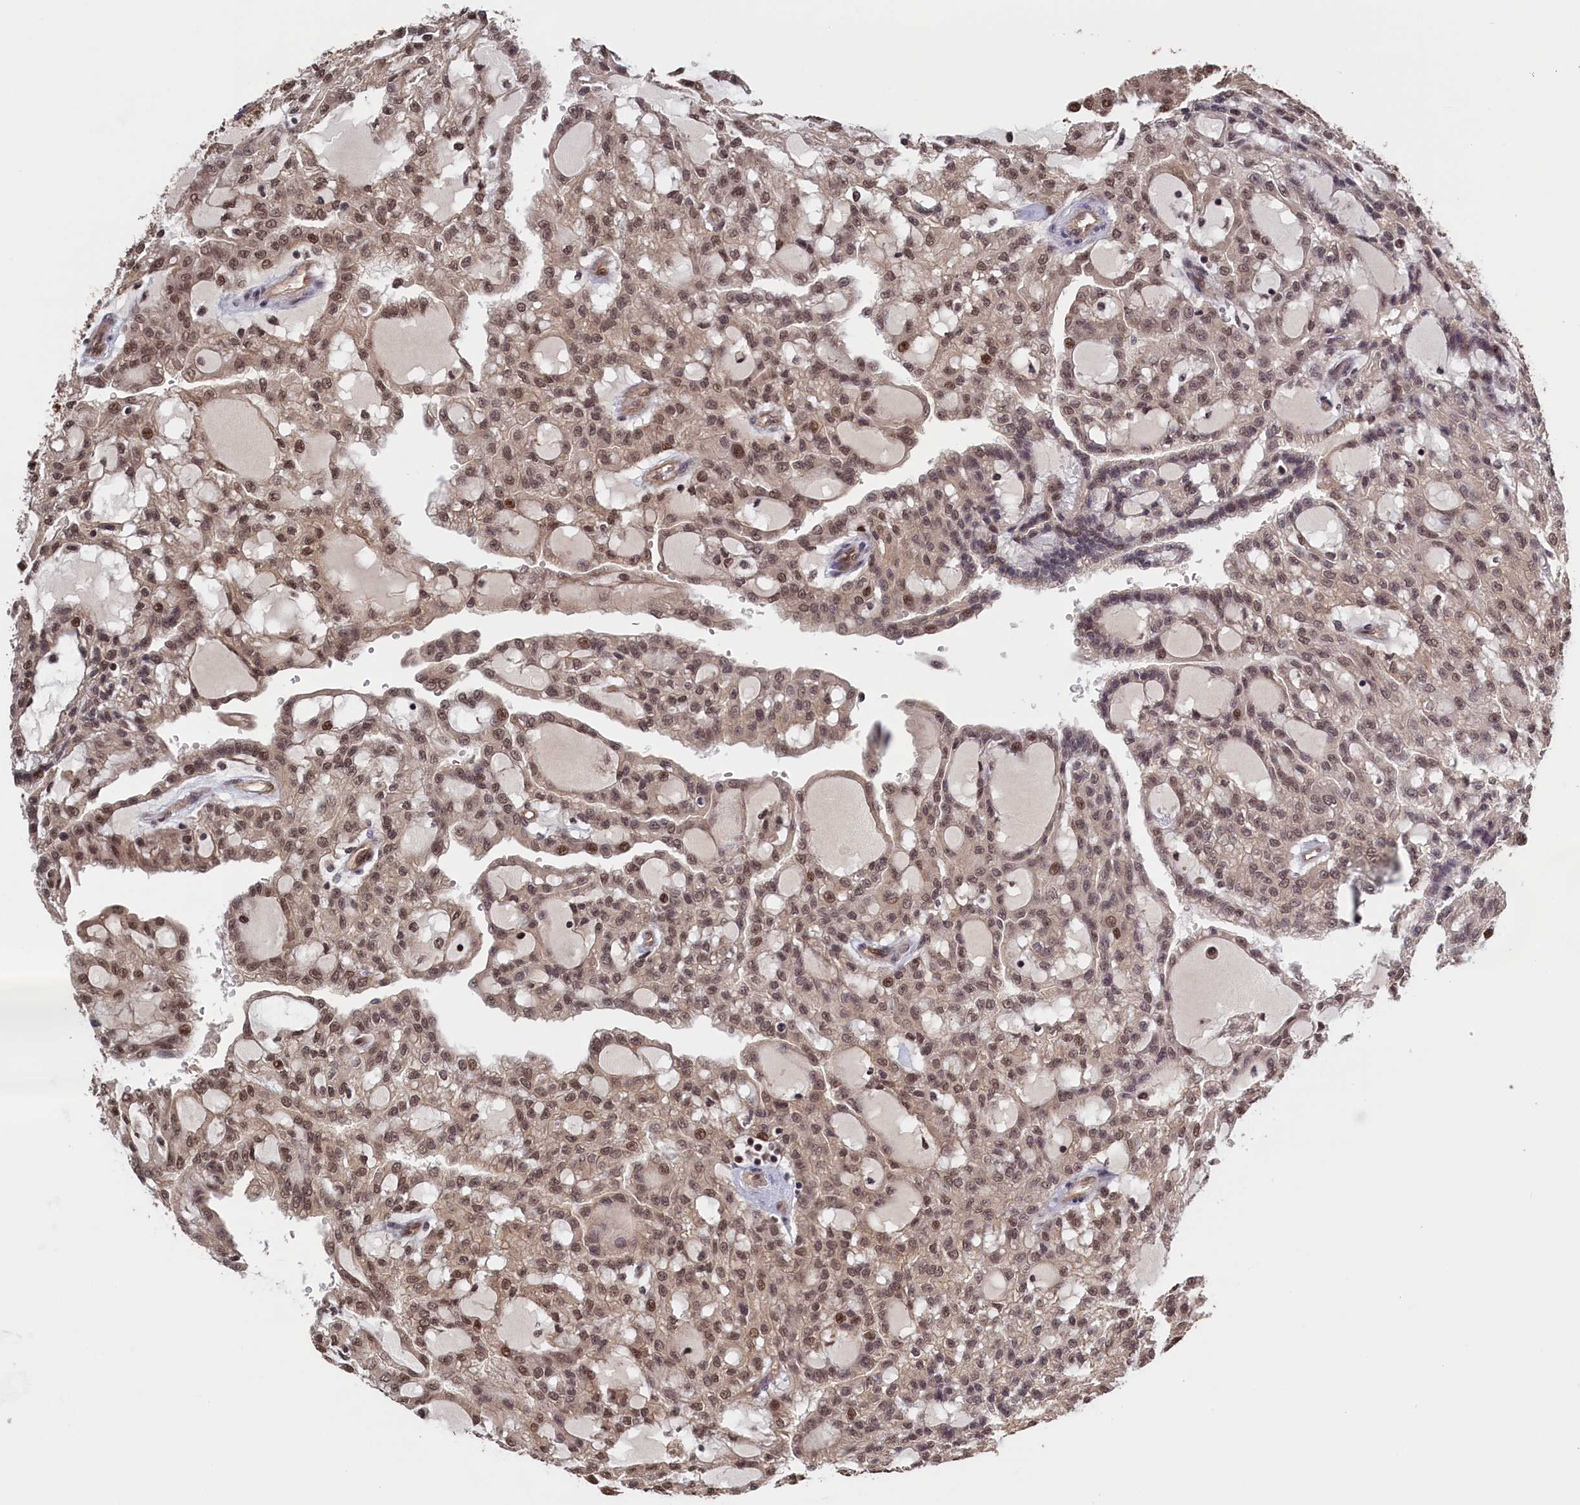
{"staining": {"intensity": "moderate", "quantity": ">75%", "location": "nuclear"}, "tissue": "renal cancer", "cell_type": "Tumor cells", "image_type": "cancer", "snomed": [{"axis": "morphology", "description": "Adenocarcinoma, NOS"}, {"axis": "topography", "description": "Kidney"}], "caption": "Protein staining shows moderate nuclear expression in about >75% of tumor cells in renal cancer (adenocarcinoma).", "gene": "PLP2", "patient": {"sex": "male", "age": 63}}